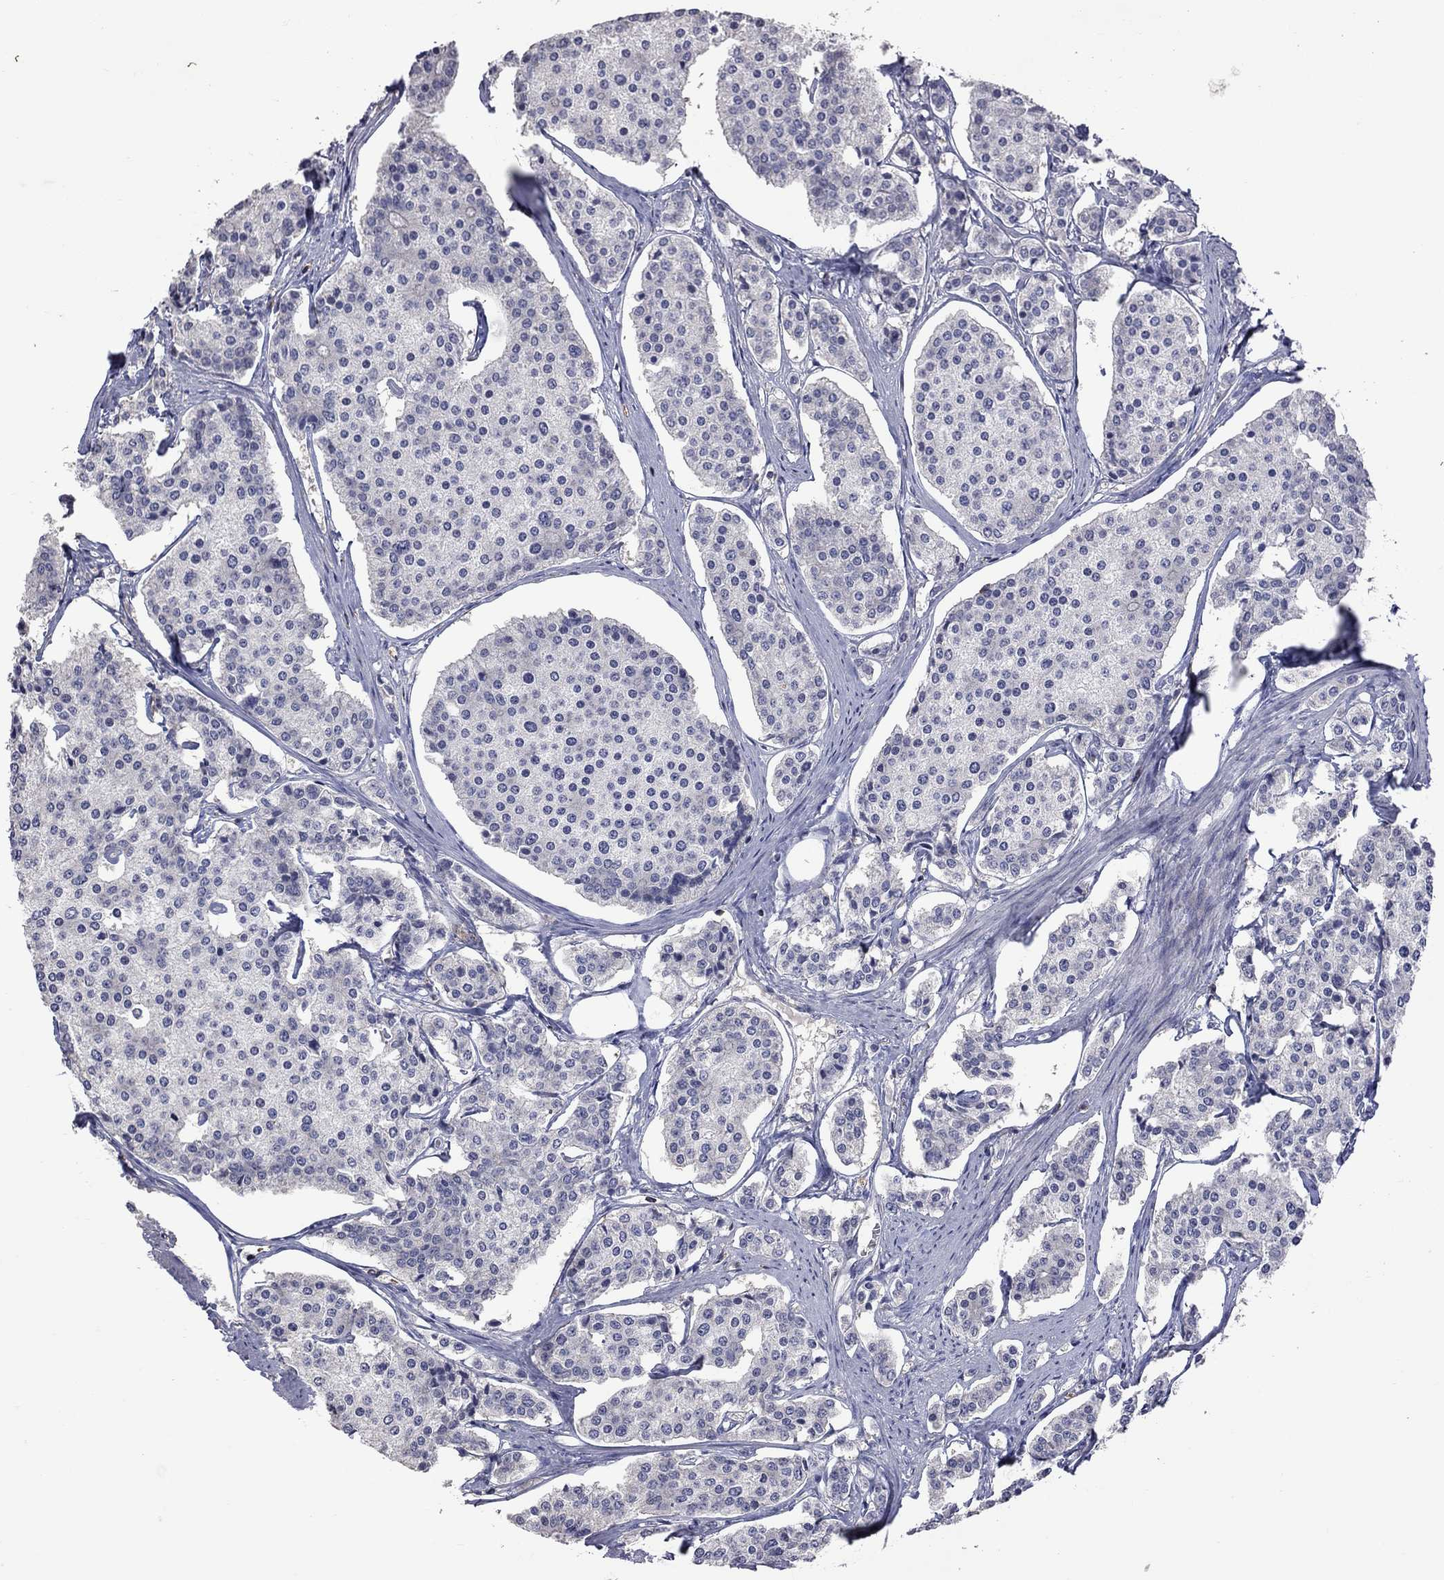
{"staining": {"intensity": "negative", "quantity": "none", "location": "none"}, "tissue": "carcinoid", "cell_type": "Tumor cells", "image_type": "cancer", "snomed": [{"axis": "morphology", "description": "Carcinoid, malignant, NOS"}, {"axis": "topography", "description": "Small intestine"}], "caption": "A photomicrograph of human malignant carcinoid is negative for staining in tumor cells.", "gene": "IPCEF1", "patient": {"sex": "female", "age": 65}}